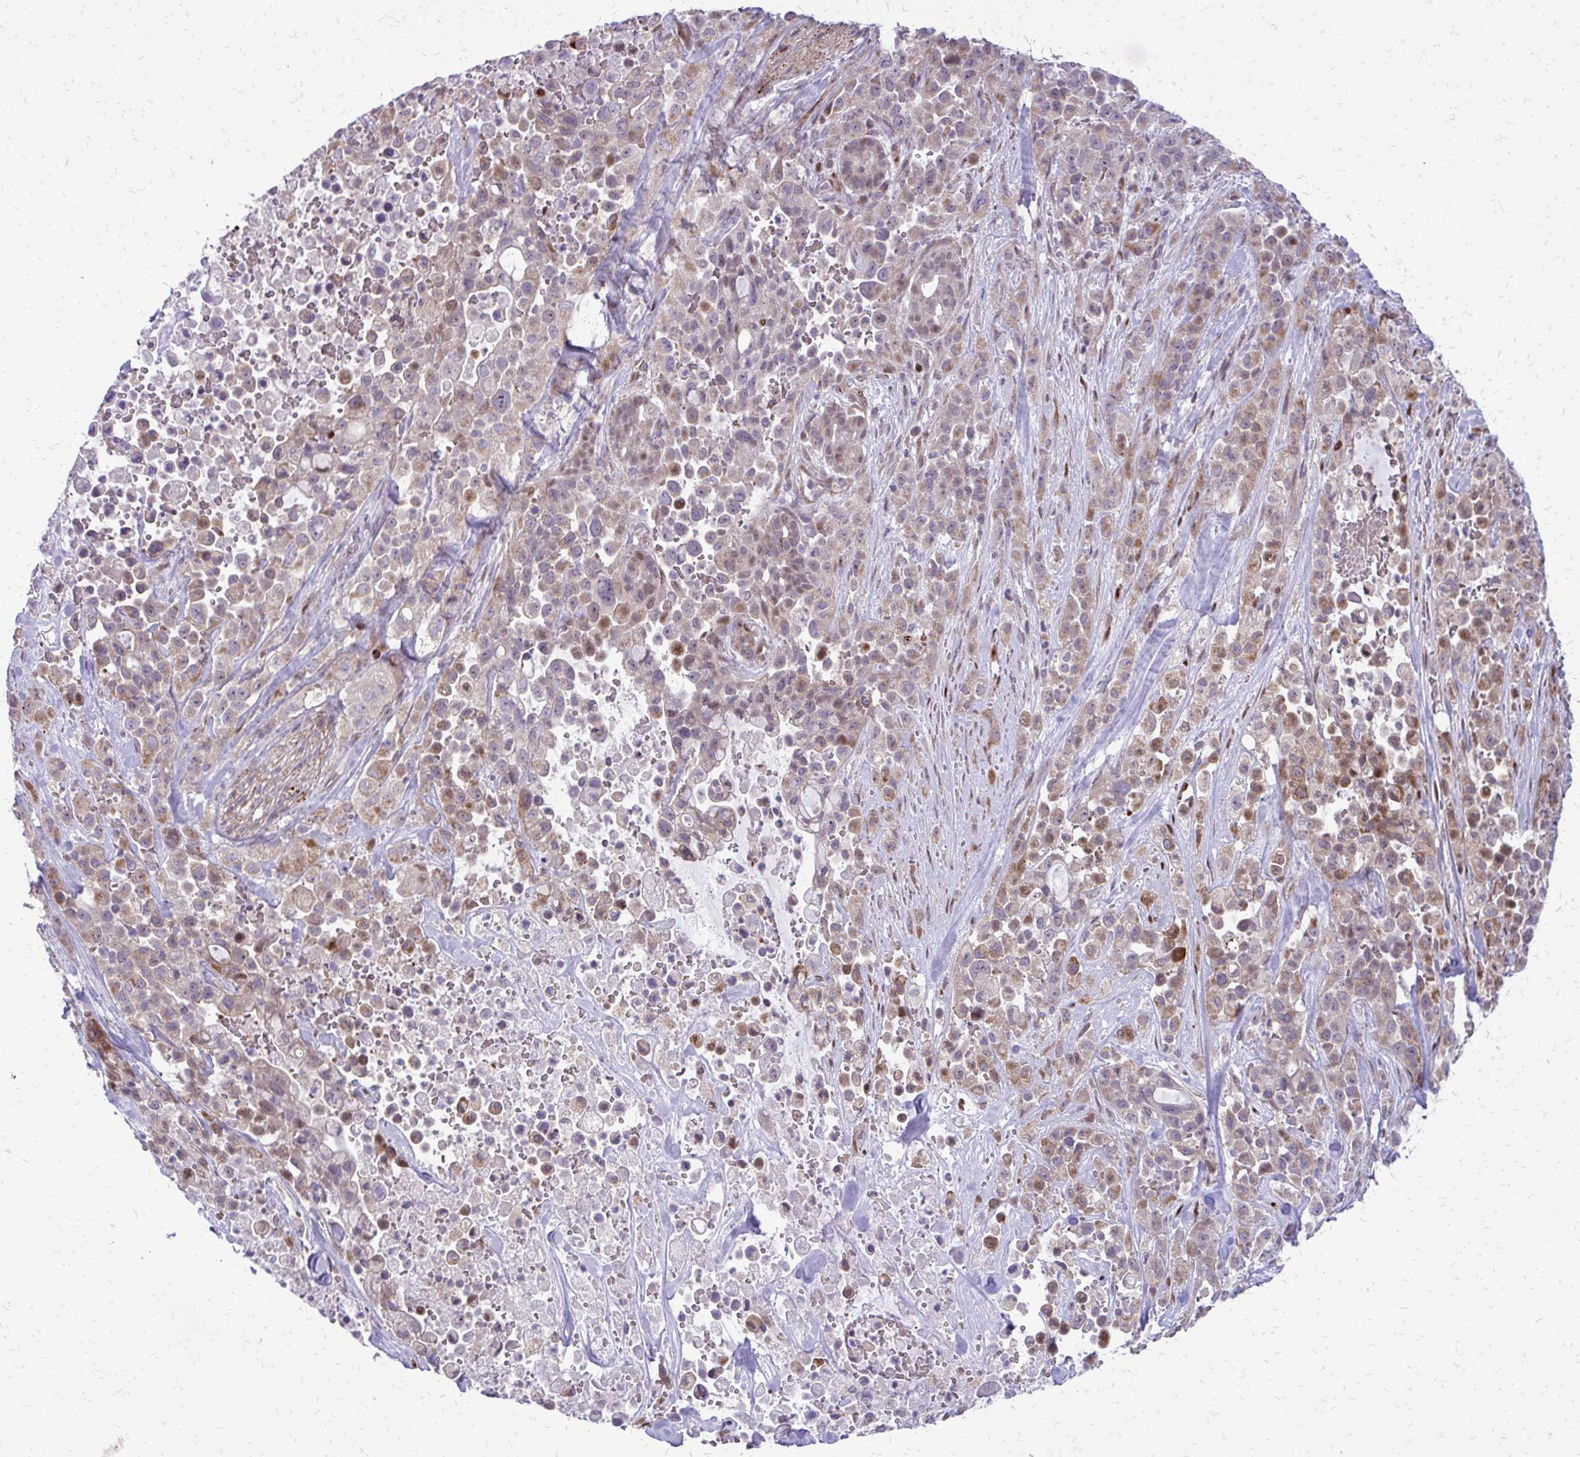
{"staining": {"intensity": "moderate", "quantity": ">75%", "location": "cytoplasmic/membranous,nuclear"}, "tissue": "pancreatic cancer", "cell_type": "Tumor cells", "image_type": "cancer", "snomed": [{"axis": "morphology", "description": "Adenocarcinoma, NOS"}, {"axis": "topography", "description": "Pancreas"}], "caption": "Immunohistochemical staining of pancreatic adenocarcinoma reveals medium levels of moderate cytoplasmic/membranous and nuclear positivity in approximately >75% of tumor cells. (Stains: DAB in brown, nuclei in blue, Microscopy: brightfield microscopy at high magnification).", "gene": "PPDPFL", "patient": {"sex": "male", "age": 44}}